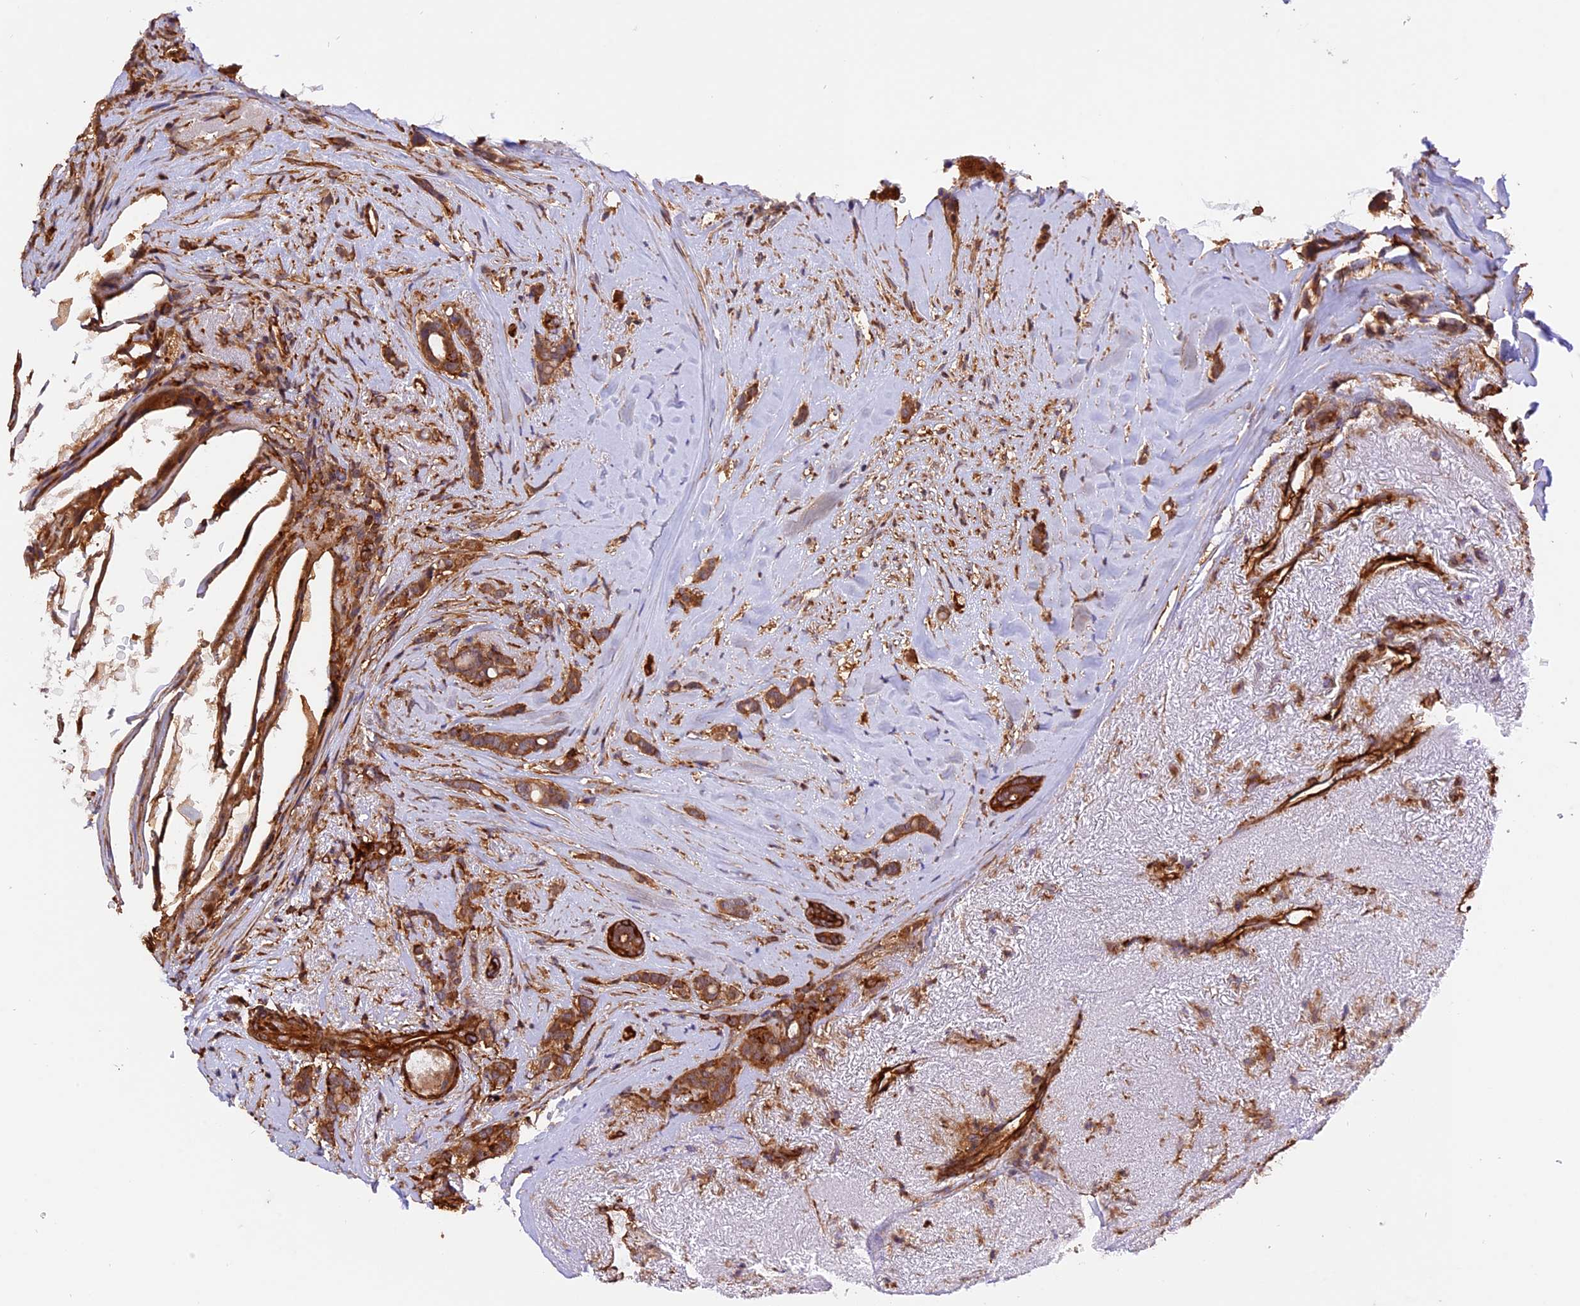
{"staining": {"intensity": "moderate", "quantity": ">75%", "location": "cytoplasmic/membranous"}, "tissue": "breast cancer", "cell_type": "Tumor cells", "image_type": "cancer", "snomed": [{"axis": "morphology", "description": "Lobular carcinoma"}, {"axis": "topography", "description": "Breast"}], "caption": "DAB immunohistochemical staining of human breast cancer reveals moderate cytoplasmic/membranous protein staining in approximately >75% of tumor cells. The protein is stained brown, and the nuclei are stained in blue (DAB IHC with brightfield microscopy, high magnification).", "gene": "C5orf22", "patient": {"sex": "female", "age": 51}}